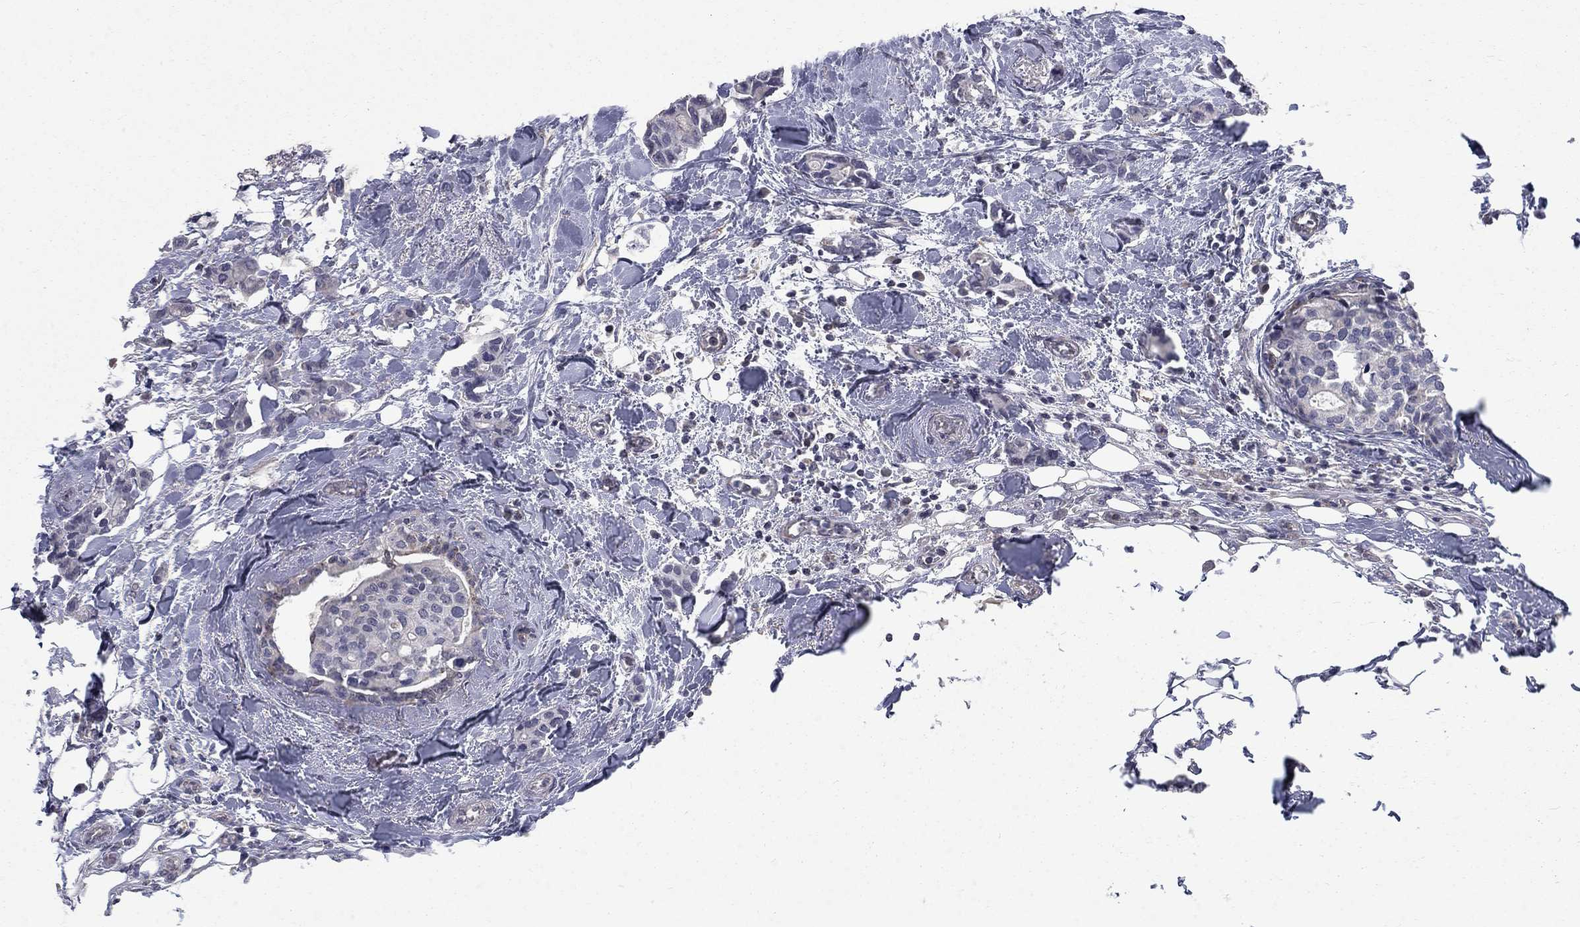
{"staining": {"intensity": "negative", "quantity": "none", "location": "none"}, "tissue": "breast cancer", "cell_type": "Tumor cells", "image_type": "cancer", "snomed": [{"axis": "morphology", "description": "Duct carcinoma"}, {"axis": "topography", "description": "Breast"}], "caption": "DAB immunohistochemical staining of human breast cancer reveals no significant staining in tumor cells. The staining is performed using DAB (3,3'-diaminobenzidine) brown chromogen with nuclei counter-stained in using hematoxylin.", "gene": "GCFC2", "patient": {"sex": "female", "age": 83}}